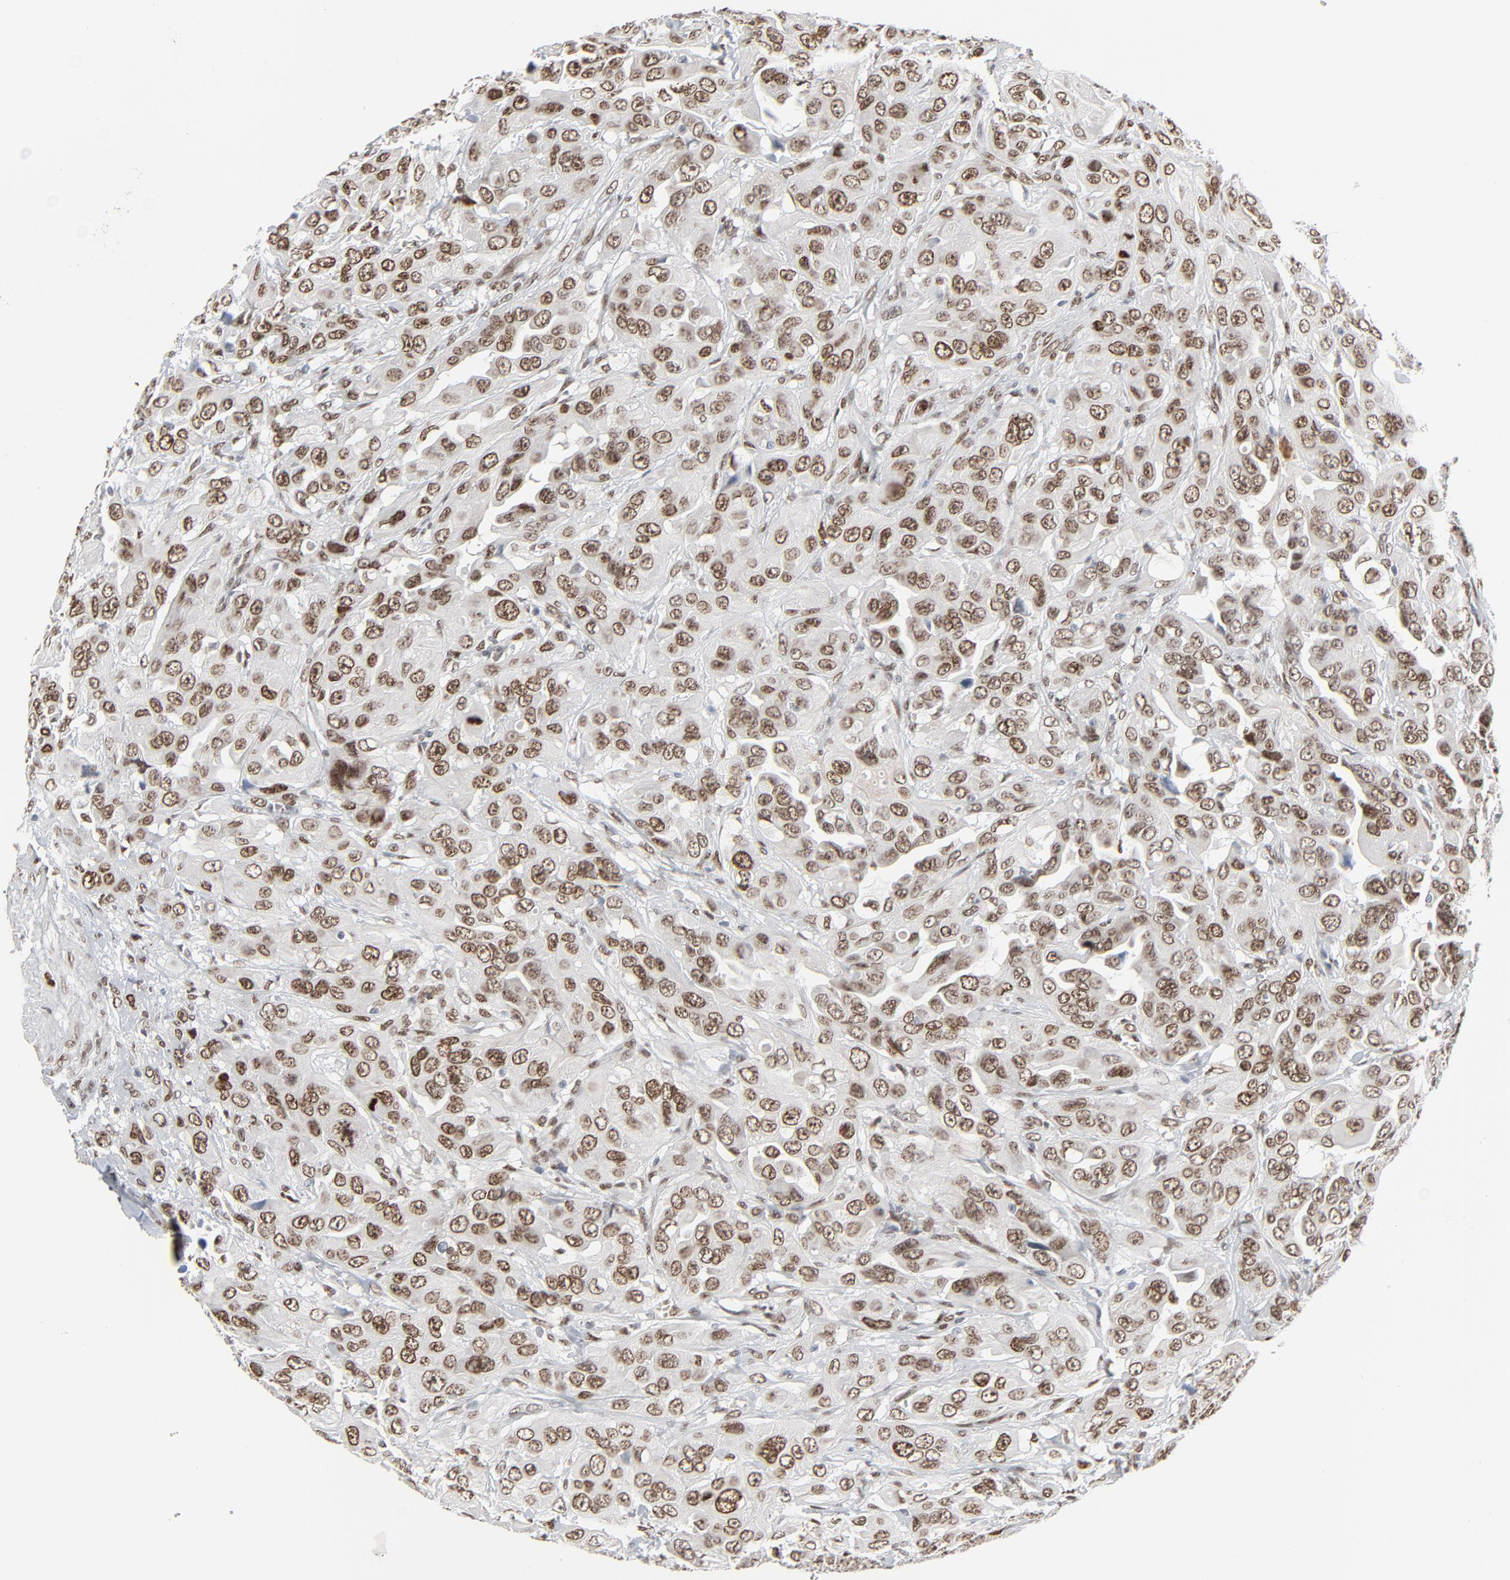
{"staining": {"intensity": "strong", "quantity": ">75%", "location": "nuclear"}, "tissue": "urothelial cancer", "cell_type": "Tumor cells", "image_type": "cancer", "snomed": [{"axis": "morphology", "description": "Urothelial carcinoma, High grade"}, {"axis": "topography", "description": "Urinary bladder"}], "caption": "Immunohistochemistry of human urothelial cancer displays high levels of strong nuclear positivity in approximately >75% of tumor cells. (IHC, brightfield microscopy, high magnification).", "gene": "CUX1", "patient": {"sex": "male", "age": 73}}